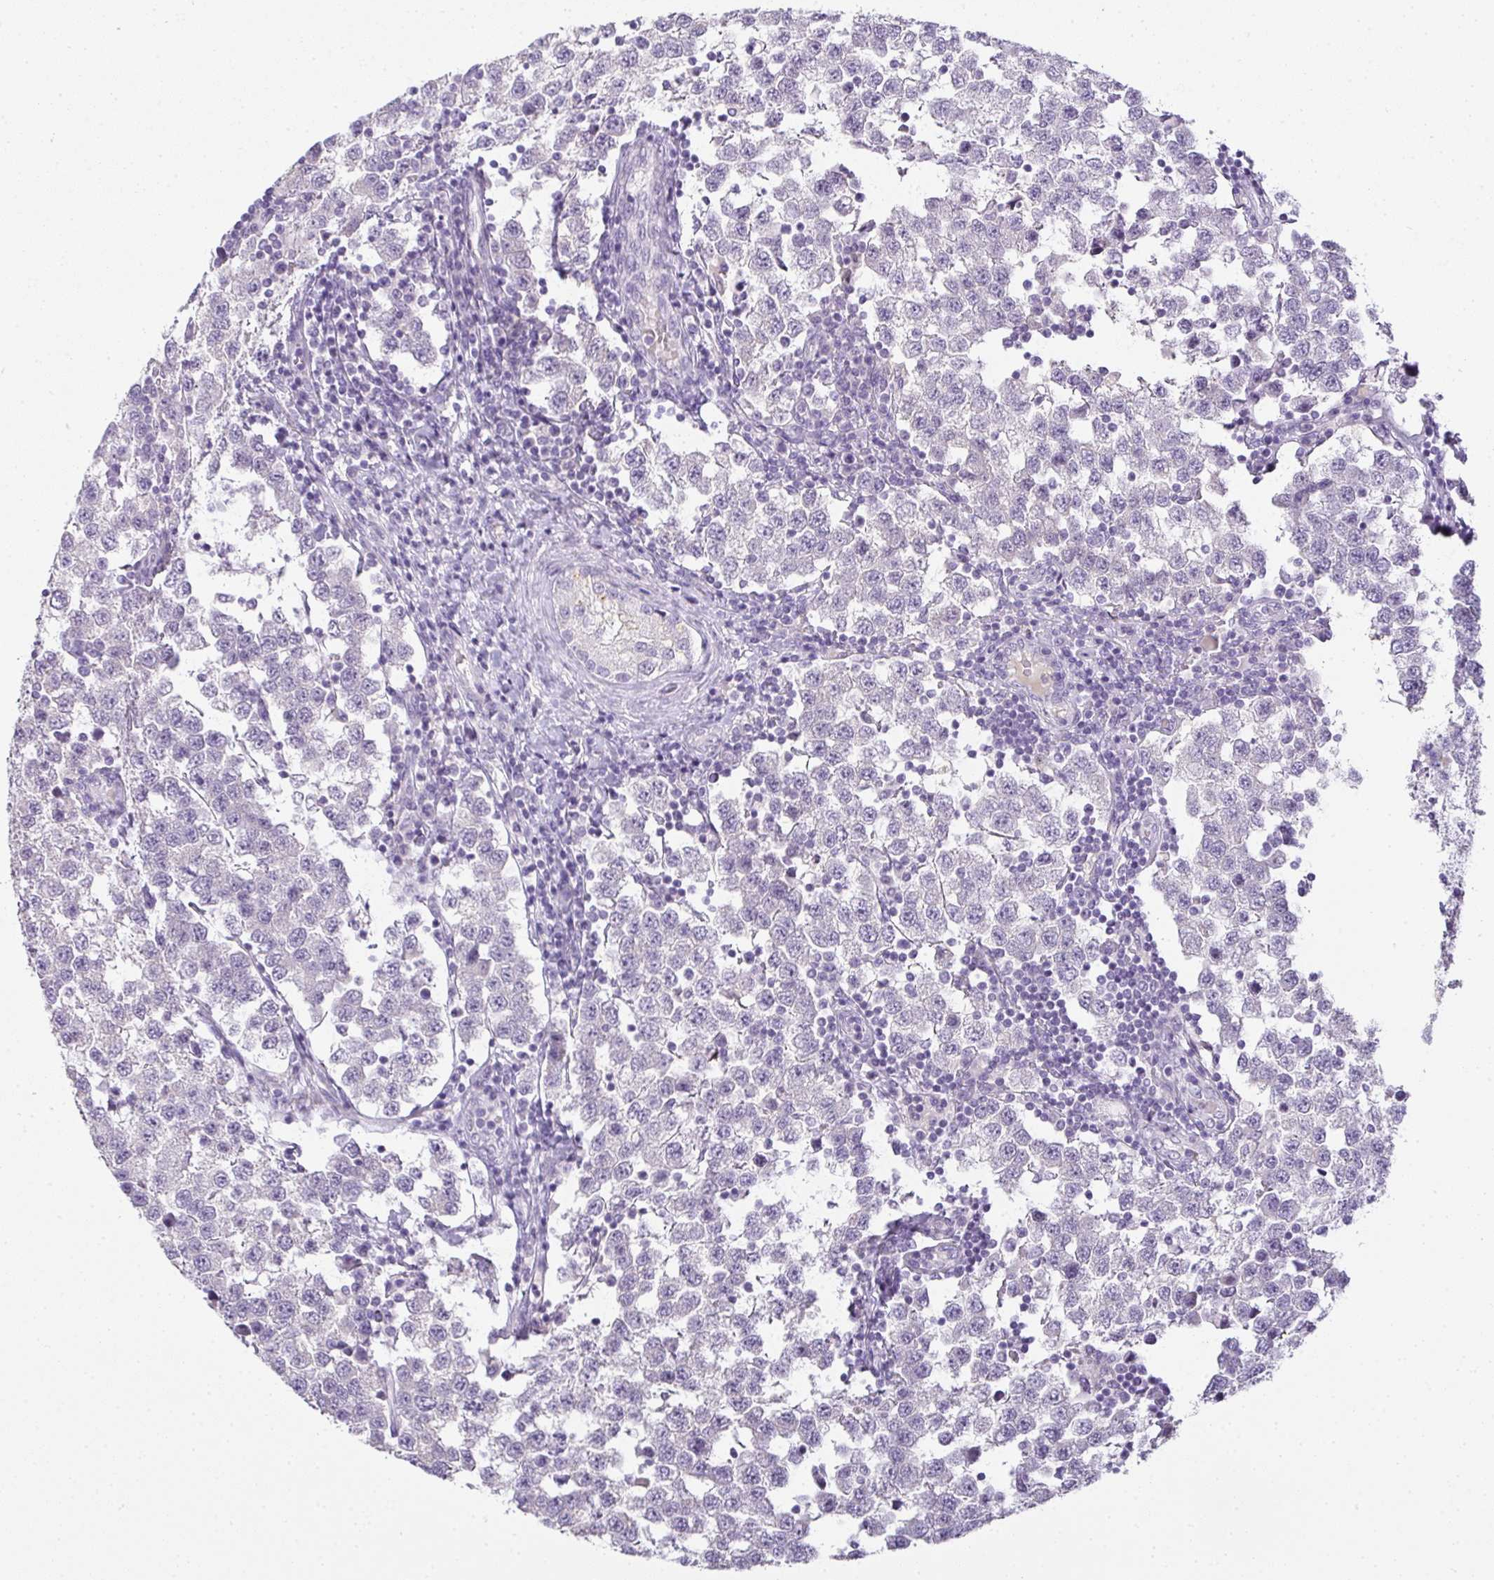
{"staining": {"intensity": "negative", "quantity": "none", "location": "none"}, "tissue": "testis cancer", "cell_type": "Tumor cells", "image_type": "cancer", "snomed": [{"axis": "morphology", "description": "Seminoma, NOS"}, {"axis": "topography", "description": "Testis"}], "caption": "This is an IHC histopathology image of human testis cancer. There is no positivity in tumor cells.", "gene": "CMPK1", "patient": {"sex": "male", "age": 34}}